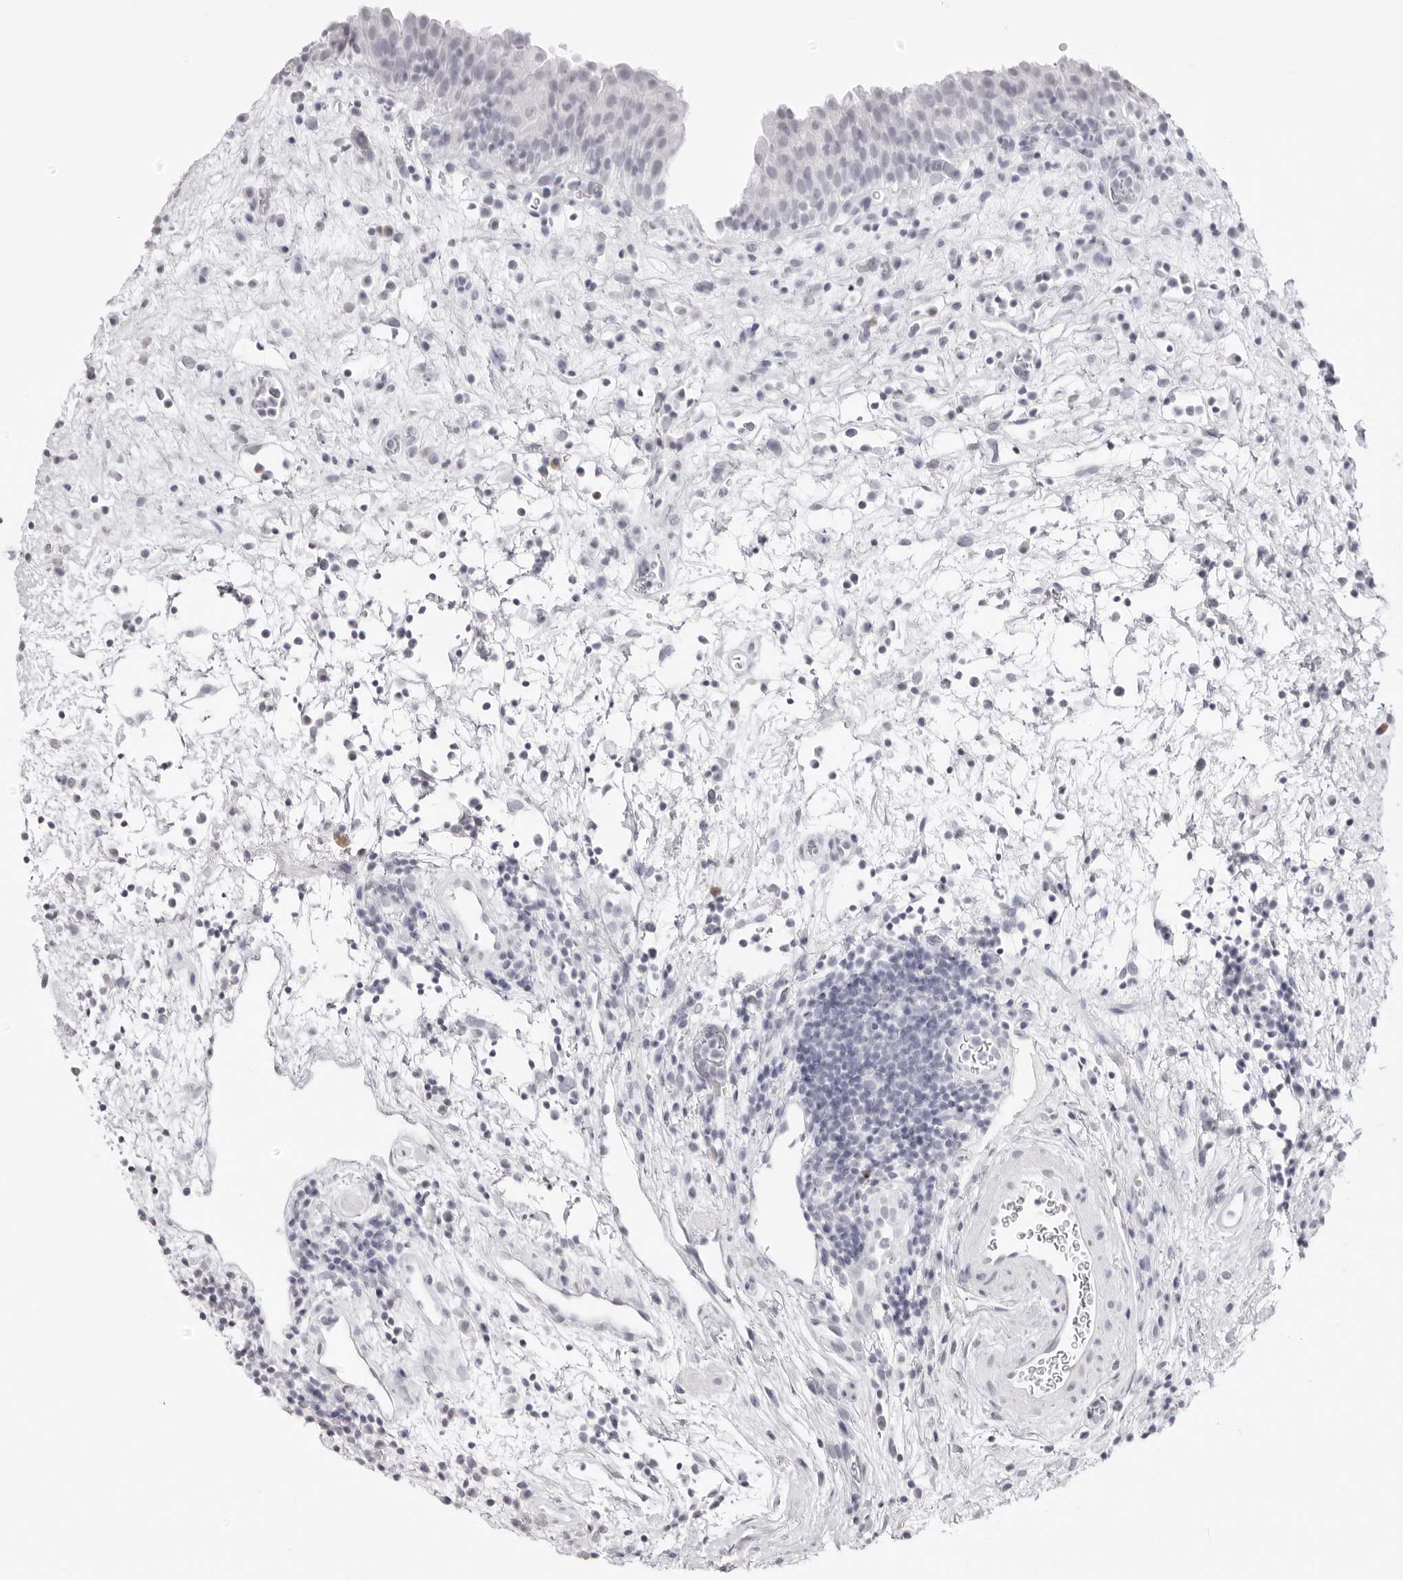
{"staining": {"intensity": "negative", "quantity": "none", "location": "none"}, "tissue": "urinary bladder", "cell_type": "Urothelial cells", "image_type": "normal", "snomed": [{"axis": "morphology", "description": "Normal tissue, NOS"}, {"axis": "morphology", "description": "Inflammation, NOS"}, {"axis": "topography", "description": "Urinary bladder"}], "caption": "Human urinary bladder stained for a protein using immunohistochemistry exhibits no positivity in urothelial cells.", "gene": "CST5", "patient": {"sex": "female", "age": 75}}